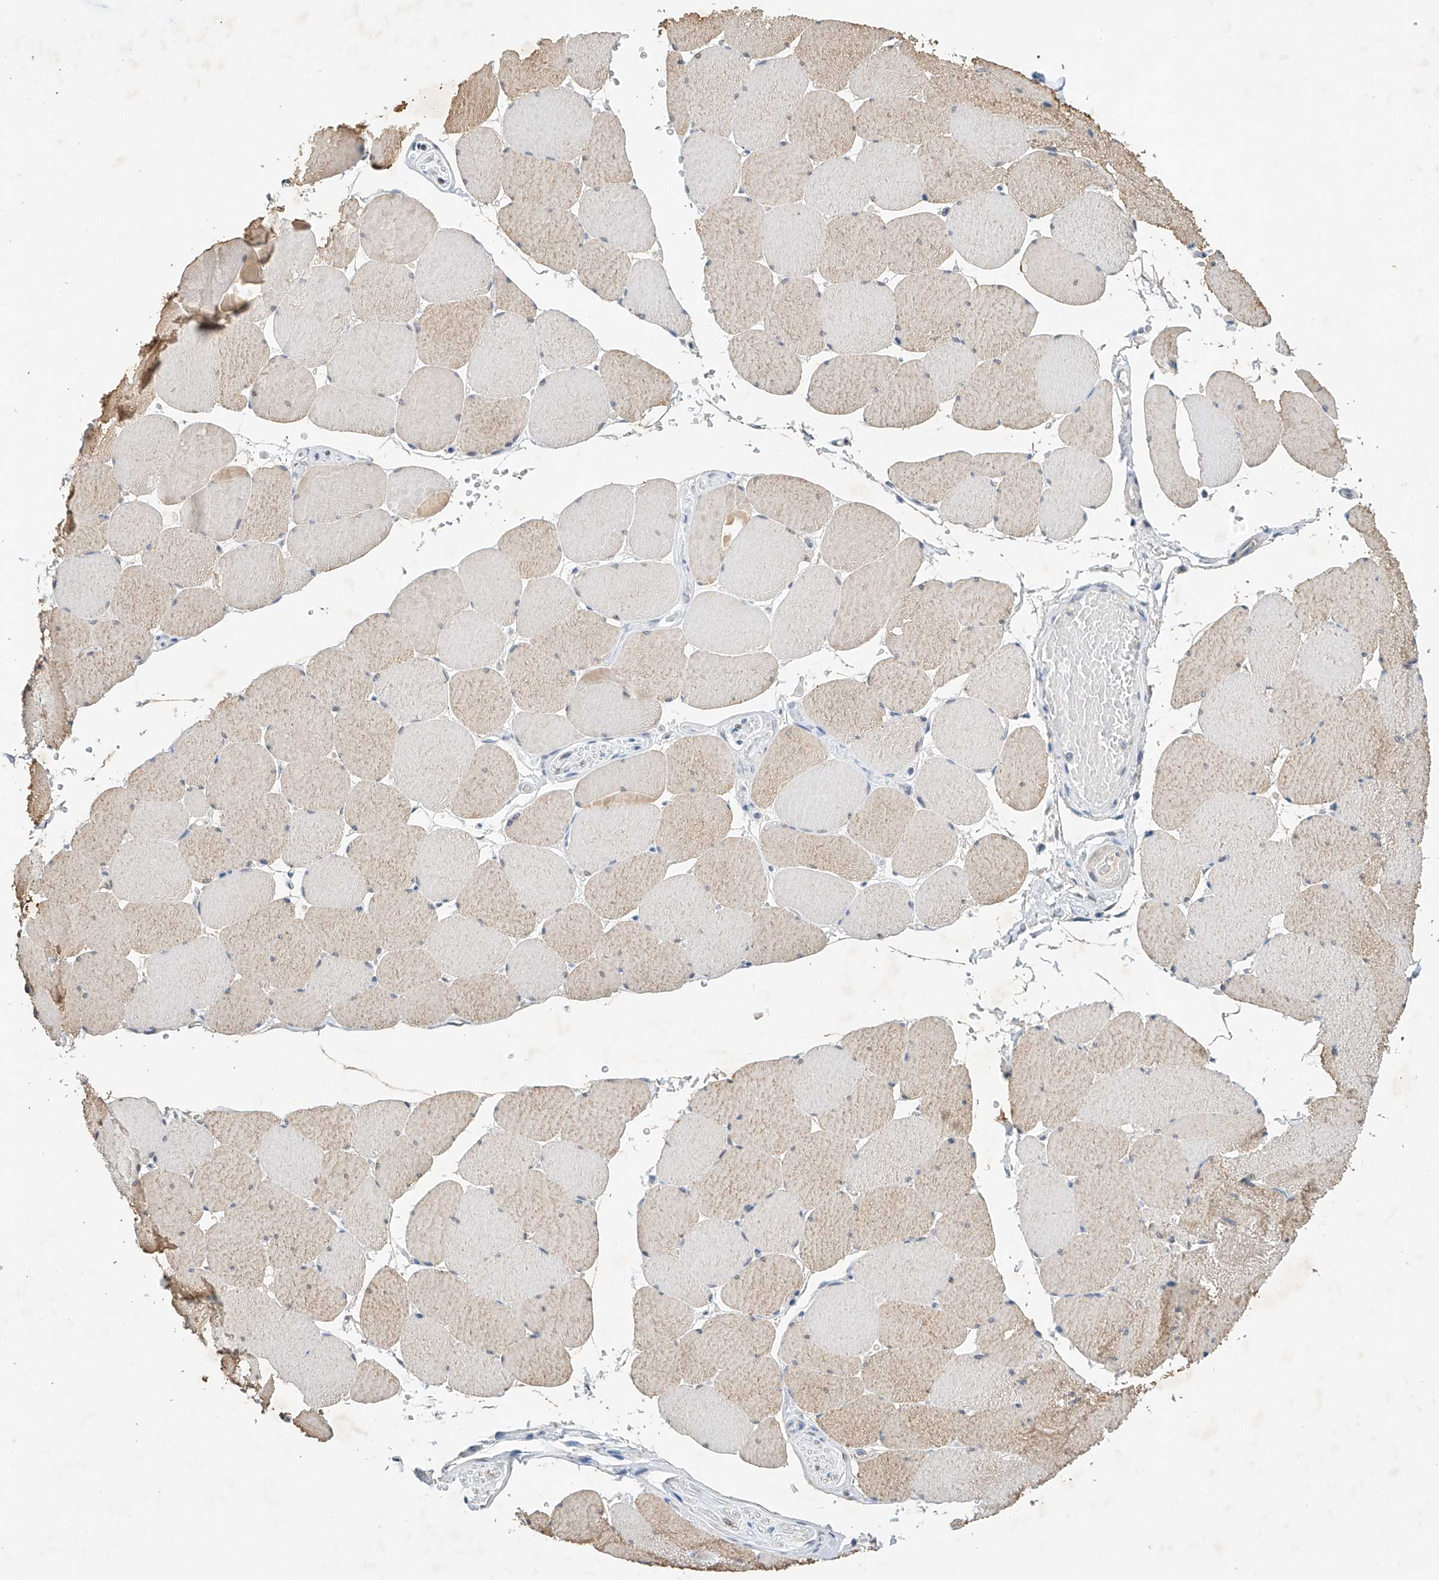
{"staining": {"intensity": "weak", "quantity": "25%-75%", "location": "cytoplasmic/membranous"}, "tissue": "skeletal muscle", "cell_type": "Myocytes", "image_type": "normal", "snomed": [{"axis": "morphology", "description": "Normal tissue, NOS"}, {"axis": "topography", "description": "Skeletal muscle"}, {"axis": "topography", "description": "Head-Neck"}], "caption": "Skeletal muscle stained for a protein (brown) displays weak cytoplasmic/membranous positive staining in about 25%-75% of myocytes.", "gene": "CTDP1", "patient": {"sex": "male", "age": 66}}